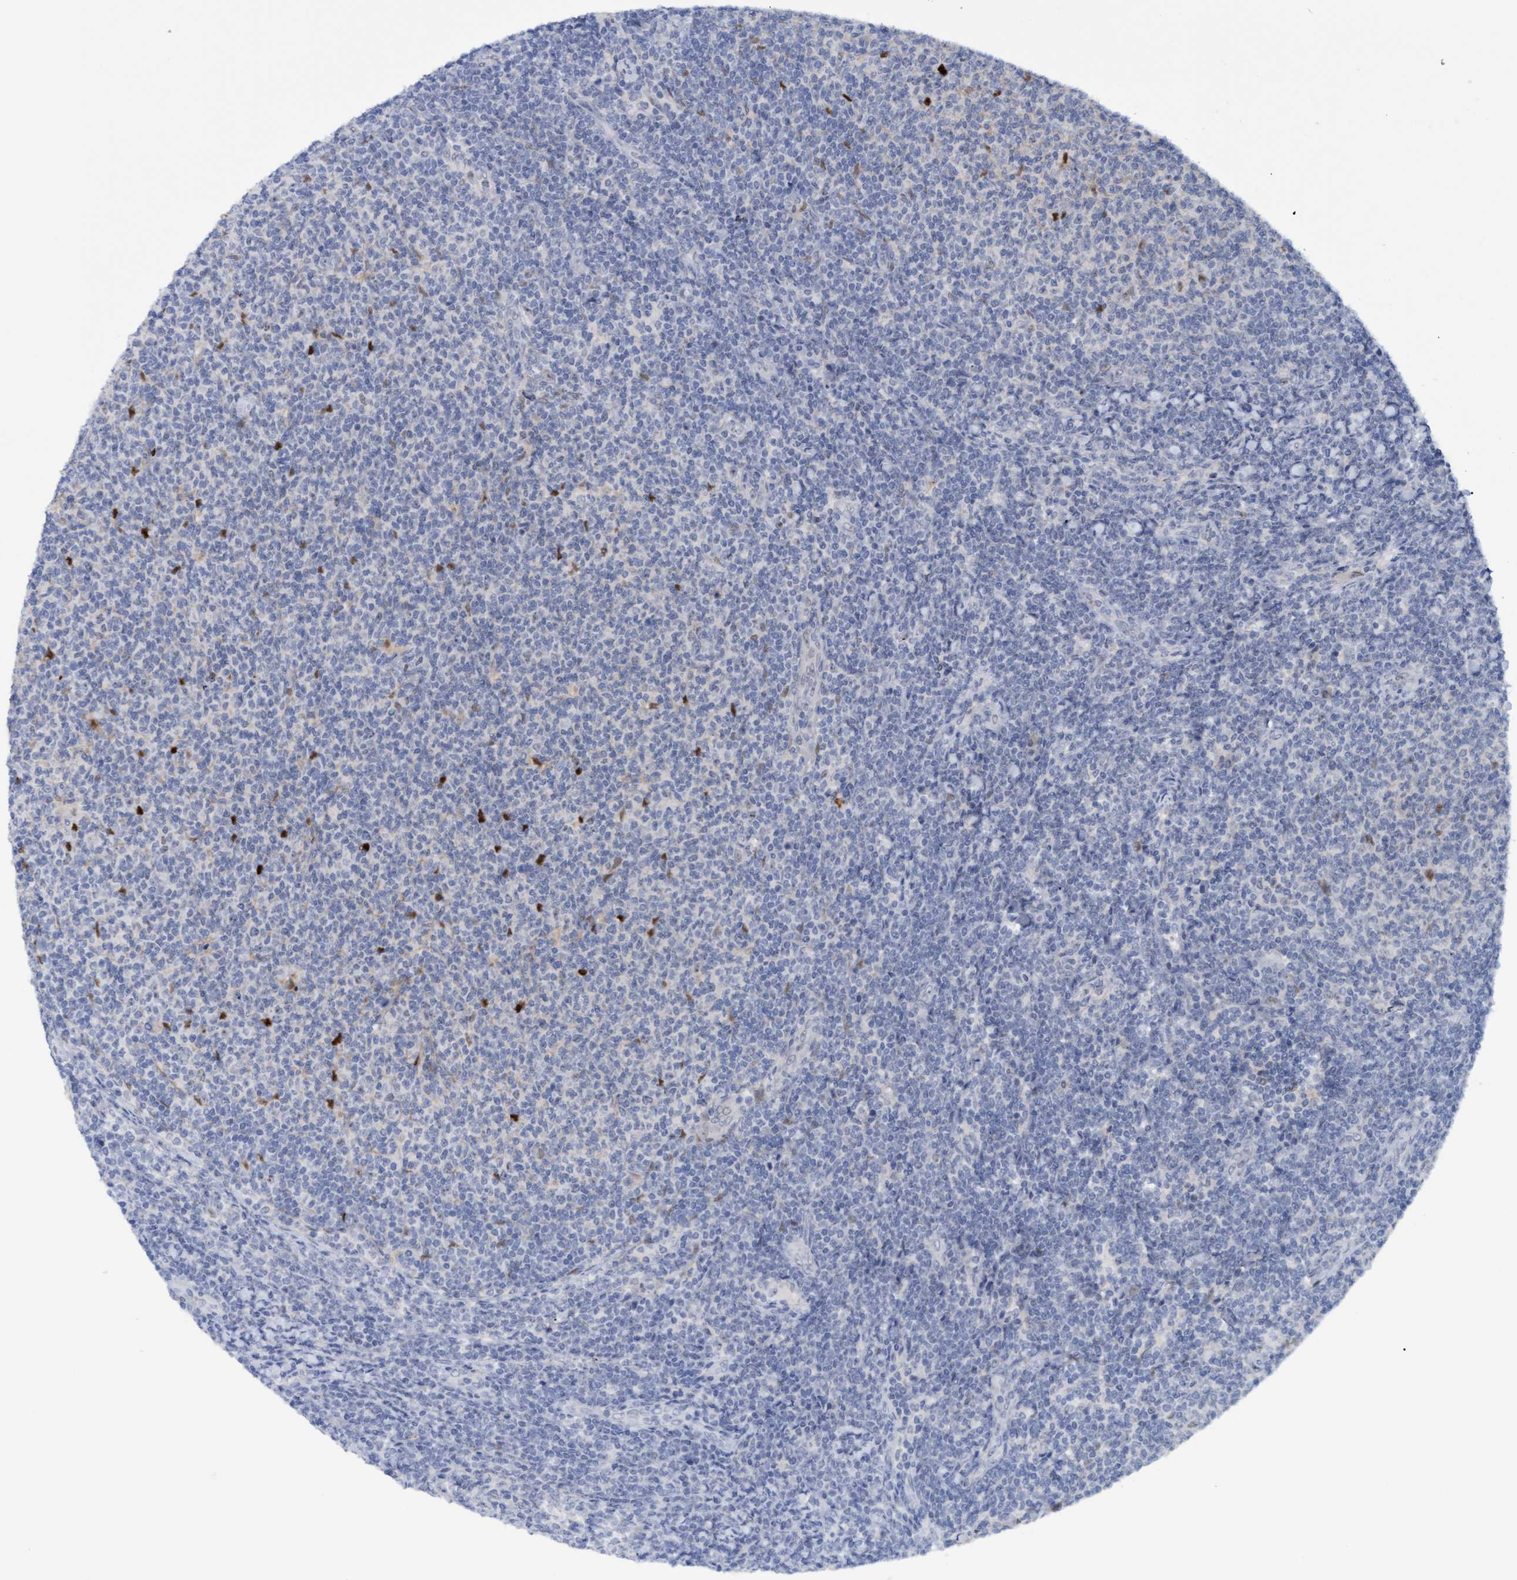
{"staining": {"intensity": "negative", "quantity": "none", "location": "none"}, "tissue": "lymphoma", "cell_type": "Tumor cells", "image_type": "cancer", "snomed": [{"axis": "morphology", "description": "Malignant lymphoma, non-Hodgkin's type, Low grade"}, {"axis": "topography", "description": "Lymph node"}], "caption": "Histopathology image shows no protein staining in tumor cells of lymphoma tissue. (Brightfield microscopy of DAB immunohistochemistry (IHC) at high magnification).", "gene": "PINX1", "patient": {"sex": "male", "age": 66}}